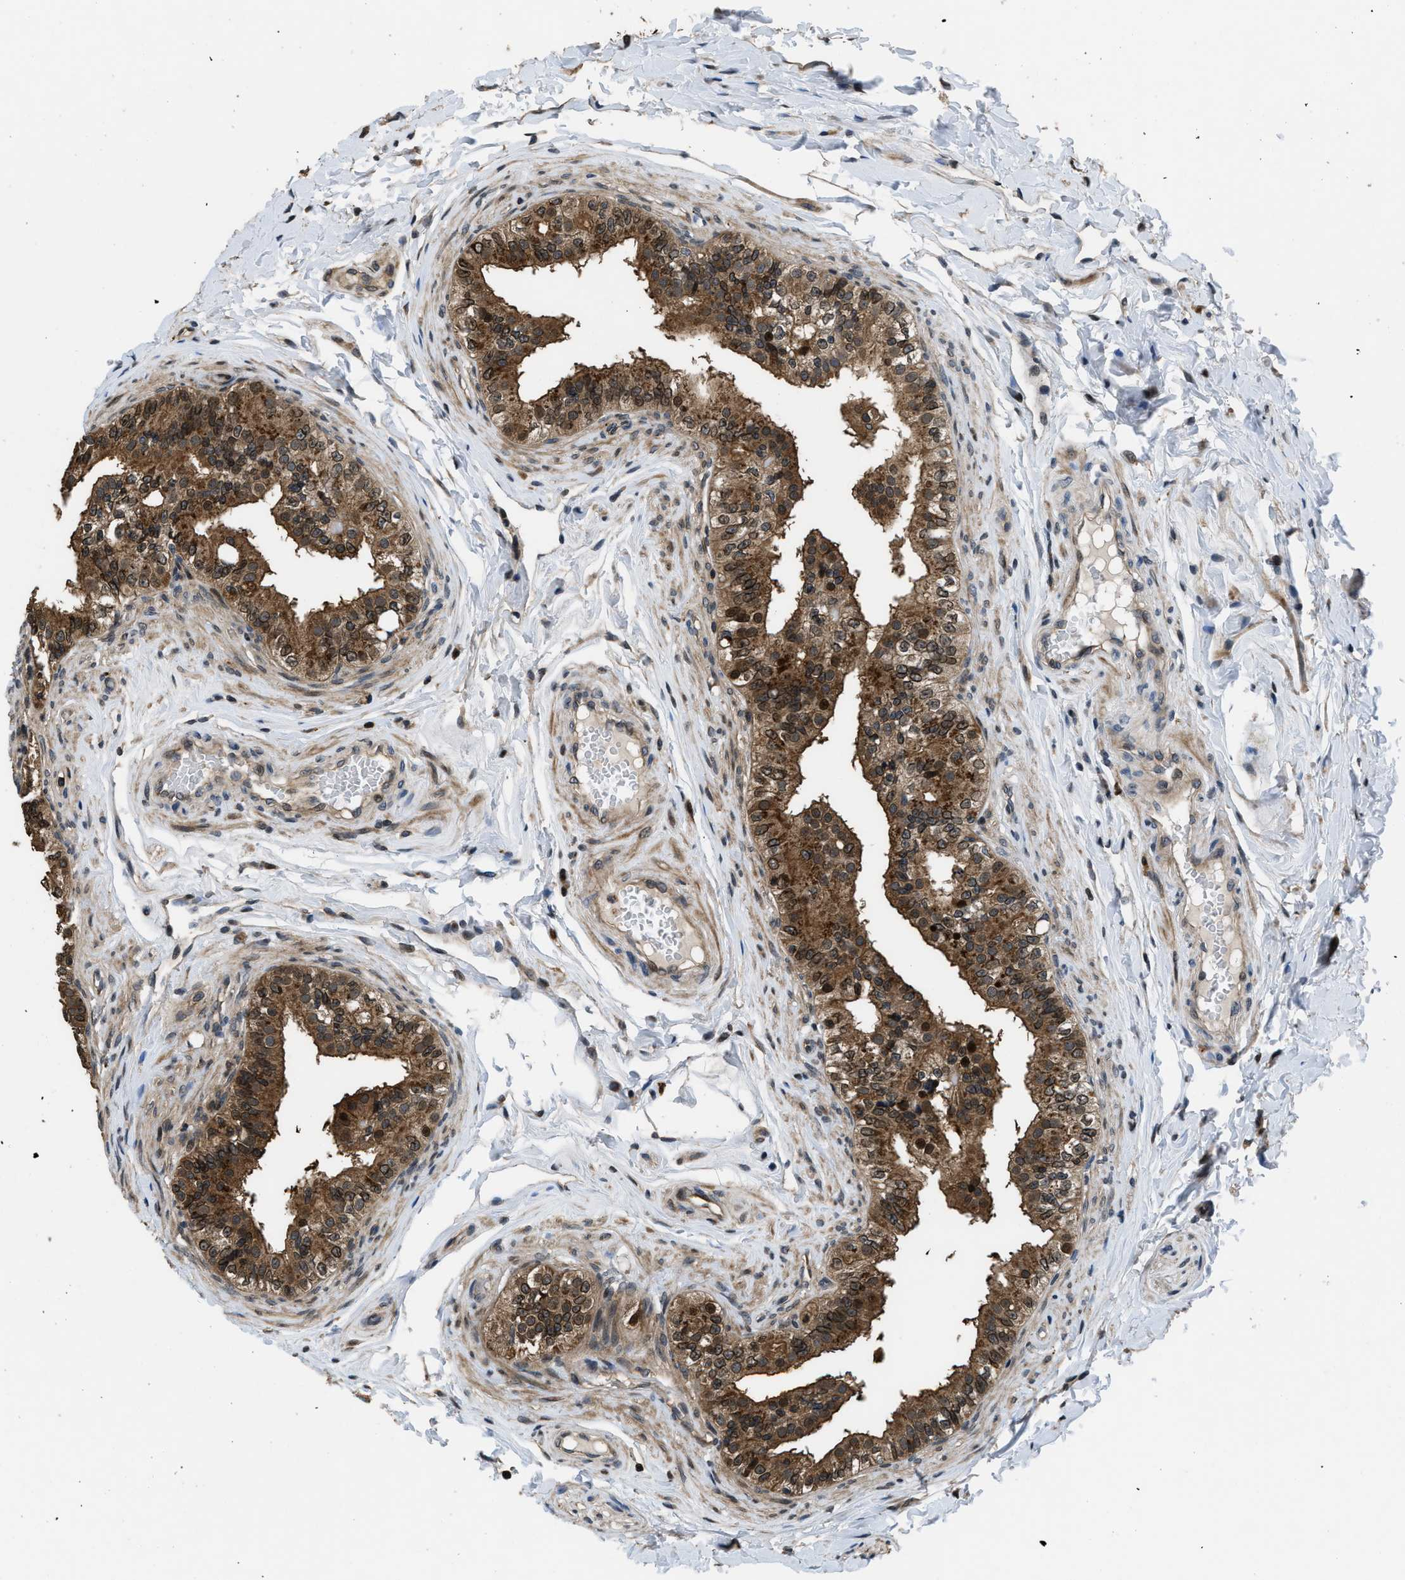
{"staining": {"intensity": "strong", "quantity": ">75%", "location": "cytoplasmic/membranous,nuclear"}, "tissue": "epididymis", "cell_type": "Glandular cells", "image_type": "normal", "snomed": [{"axis": "morphology", "description": "Normal tissue, NOS"}, {"axis": "topography", "description": "Testis"}, {"axis": "topography", "description": "Epididymis"}], "caption": "Protein expression analysis of benign epididymis displays strong cytoplasmic/membranous,nuclear staining in about >75% of glandular cells. The staining was performed using DAB, with brown indicating positive protein expression. Nuclei are stained blue with hematoxylin.", "gene": "CTBS", "patient": {"sex": "male", "age": 36}}